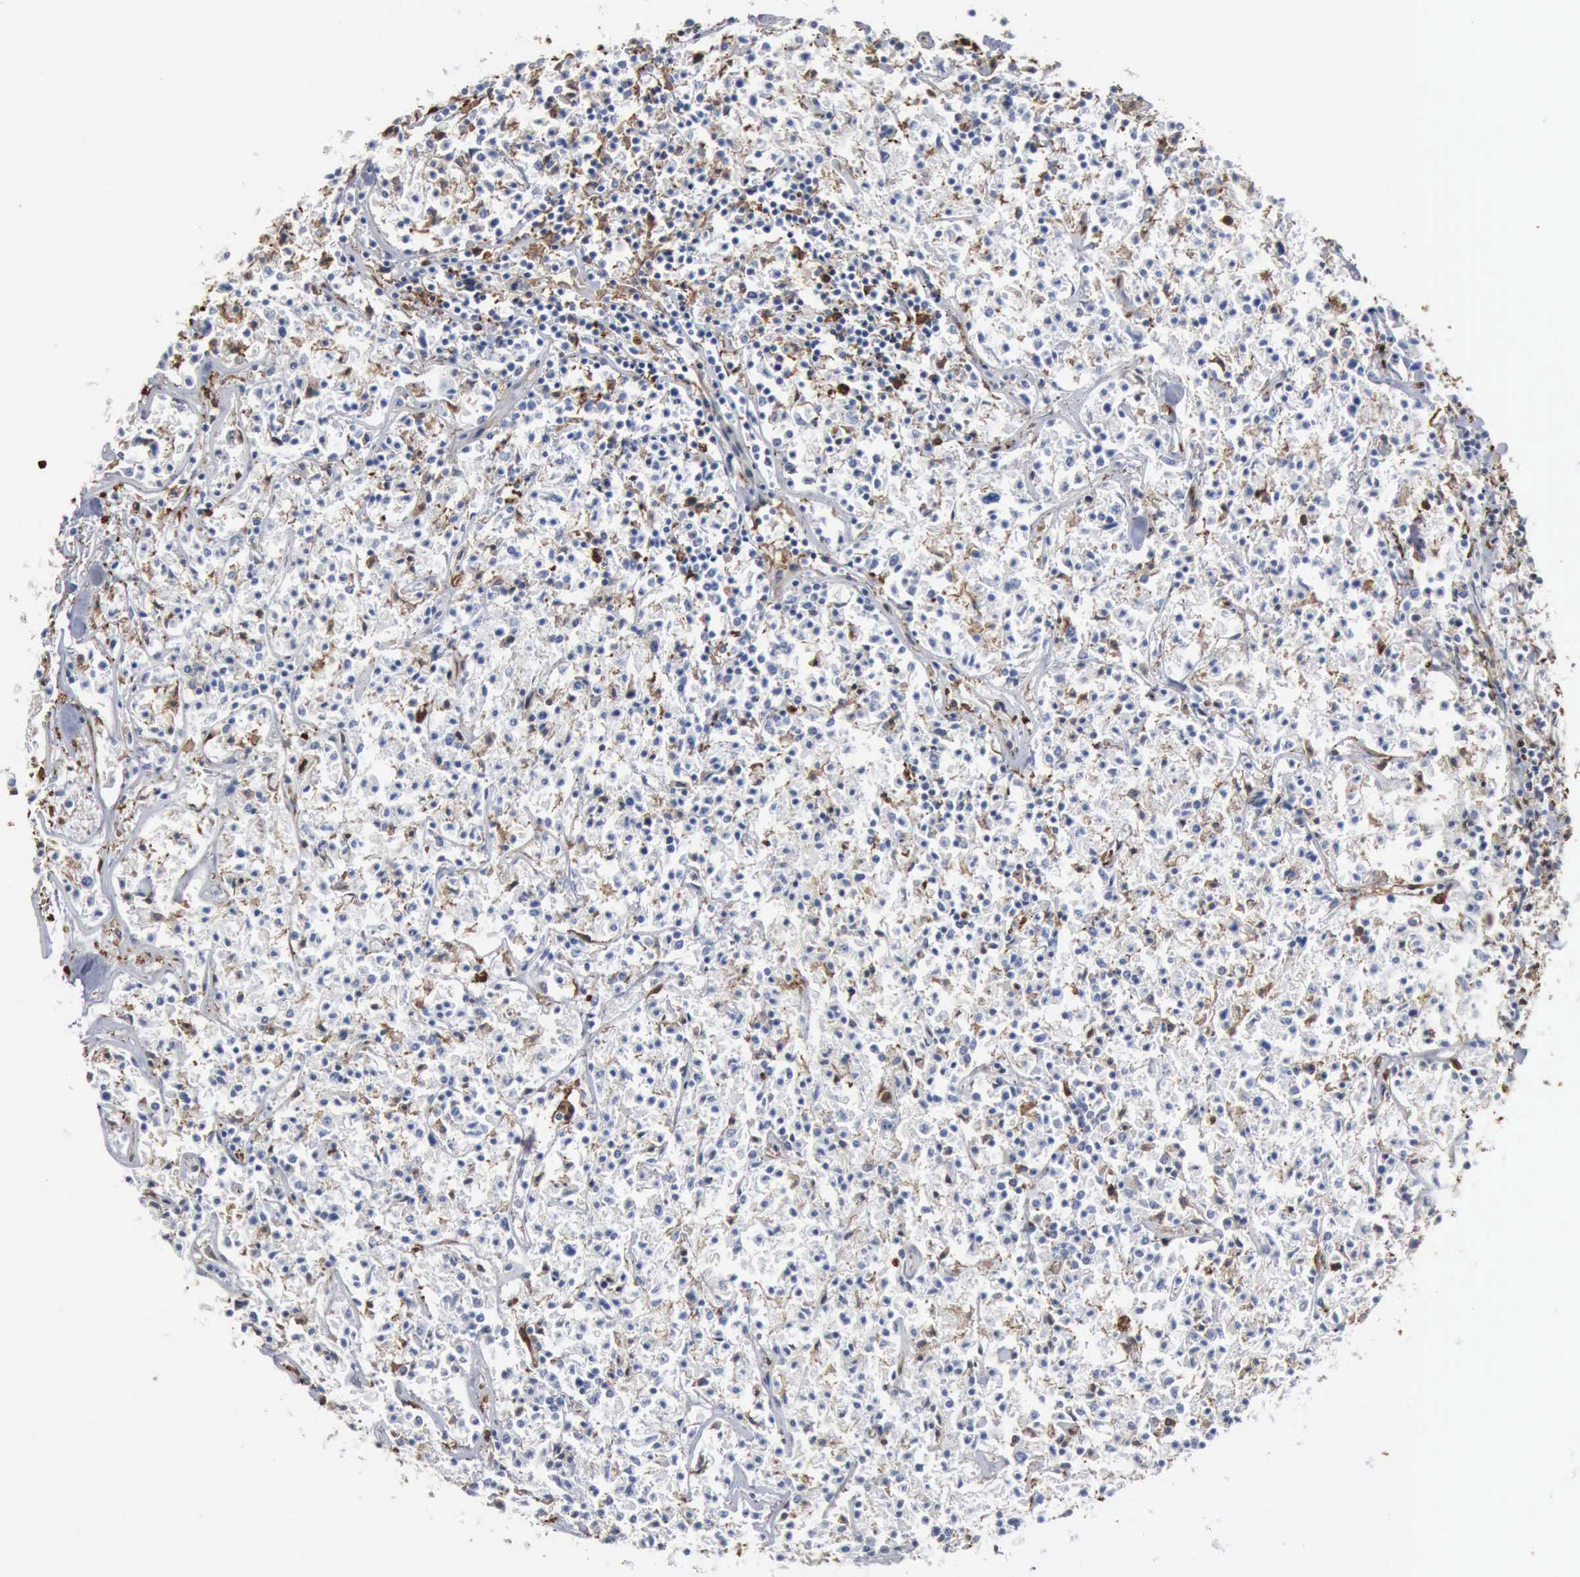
{"staining": {"intensity": "negative", "quantity": "none", "location": "none"}, "tissue": "lymphoma", "cell_type": "Tumor cells", "image_type": "cancer", "snomed": [{"axis": "morphology", "description": "Malignant lymphoma, non-Hodgkin's type, Low grade"}, {"axis": "topography", "description": "Small intestine"}], "caption": "Immunohistochemistry (IHC) of lymphoma displays no staining in tumor cells.", "gene": "FSCN1", "patient": {"sex": "female", "age": 59}}